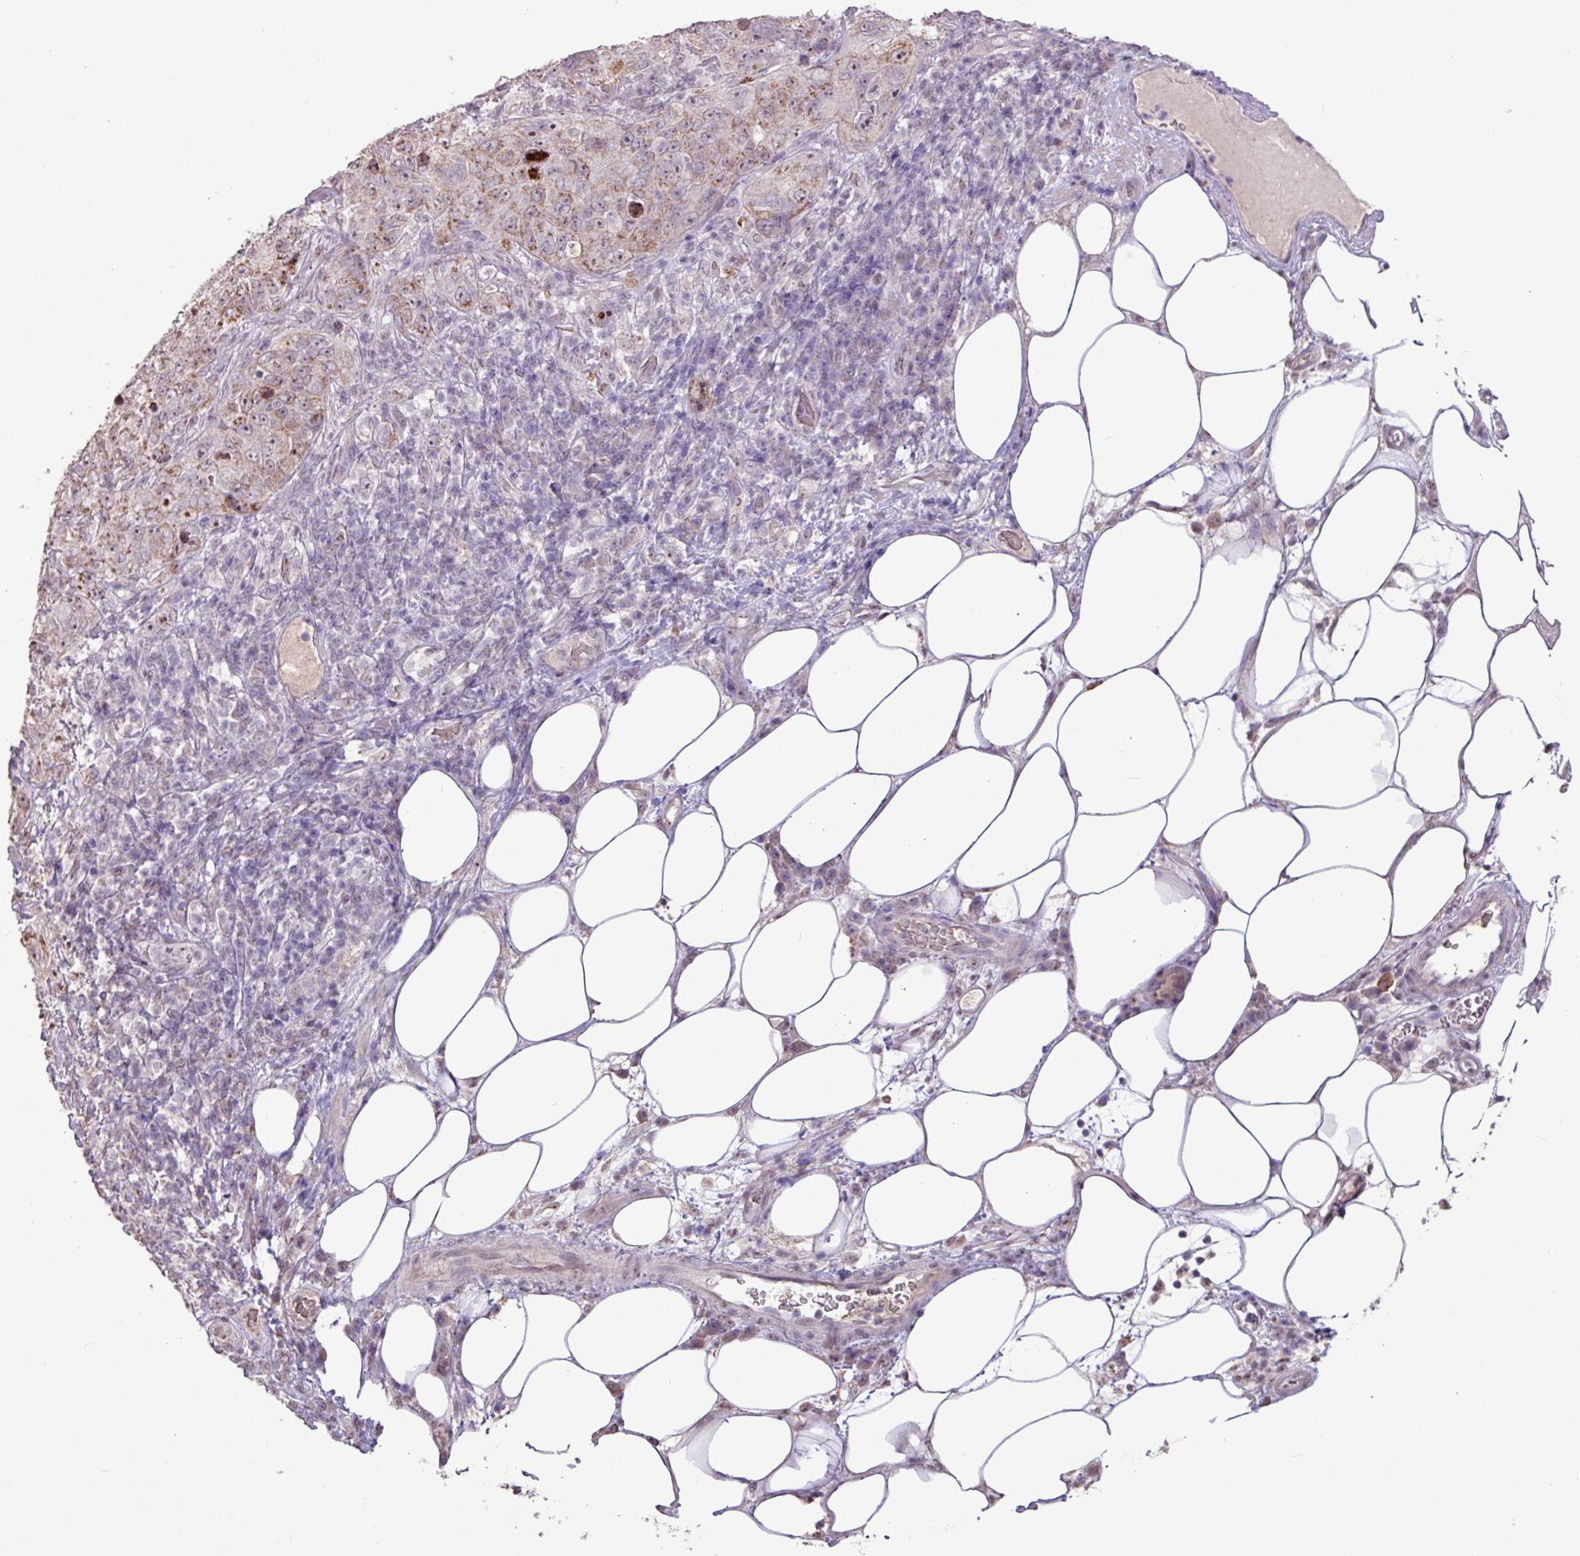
{"staining": {"intensity": "weak", "quantity": "25%-75%", "location": "cytoplasmic/membranous,nuclear"}, "tissue": "pancreatic cancer", "cell_type": "Tumor cells", "image_type": "cancer", "snomed": [{"axis": "morphology", "description": "Adenocarcinoma, NOS"}, {"axis": "topography", "description": "Pancreas"}], "caption": "Tumor cells show low levels of weak cytoplasmic/membranous and nuclear staining in approximately 25%-75% of cells in human pancreatic cancer.", "gene": "L3MBTL3", "patient": {"sex": "male", "age": 68}}